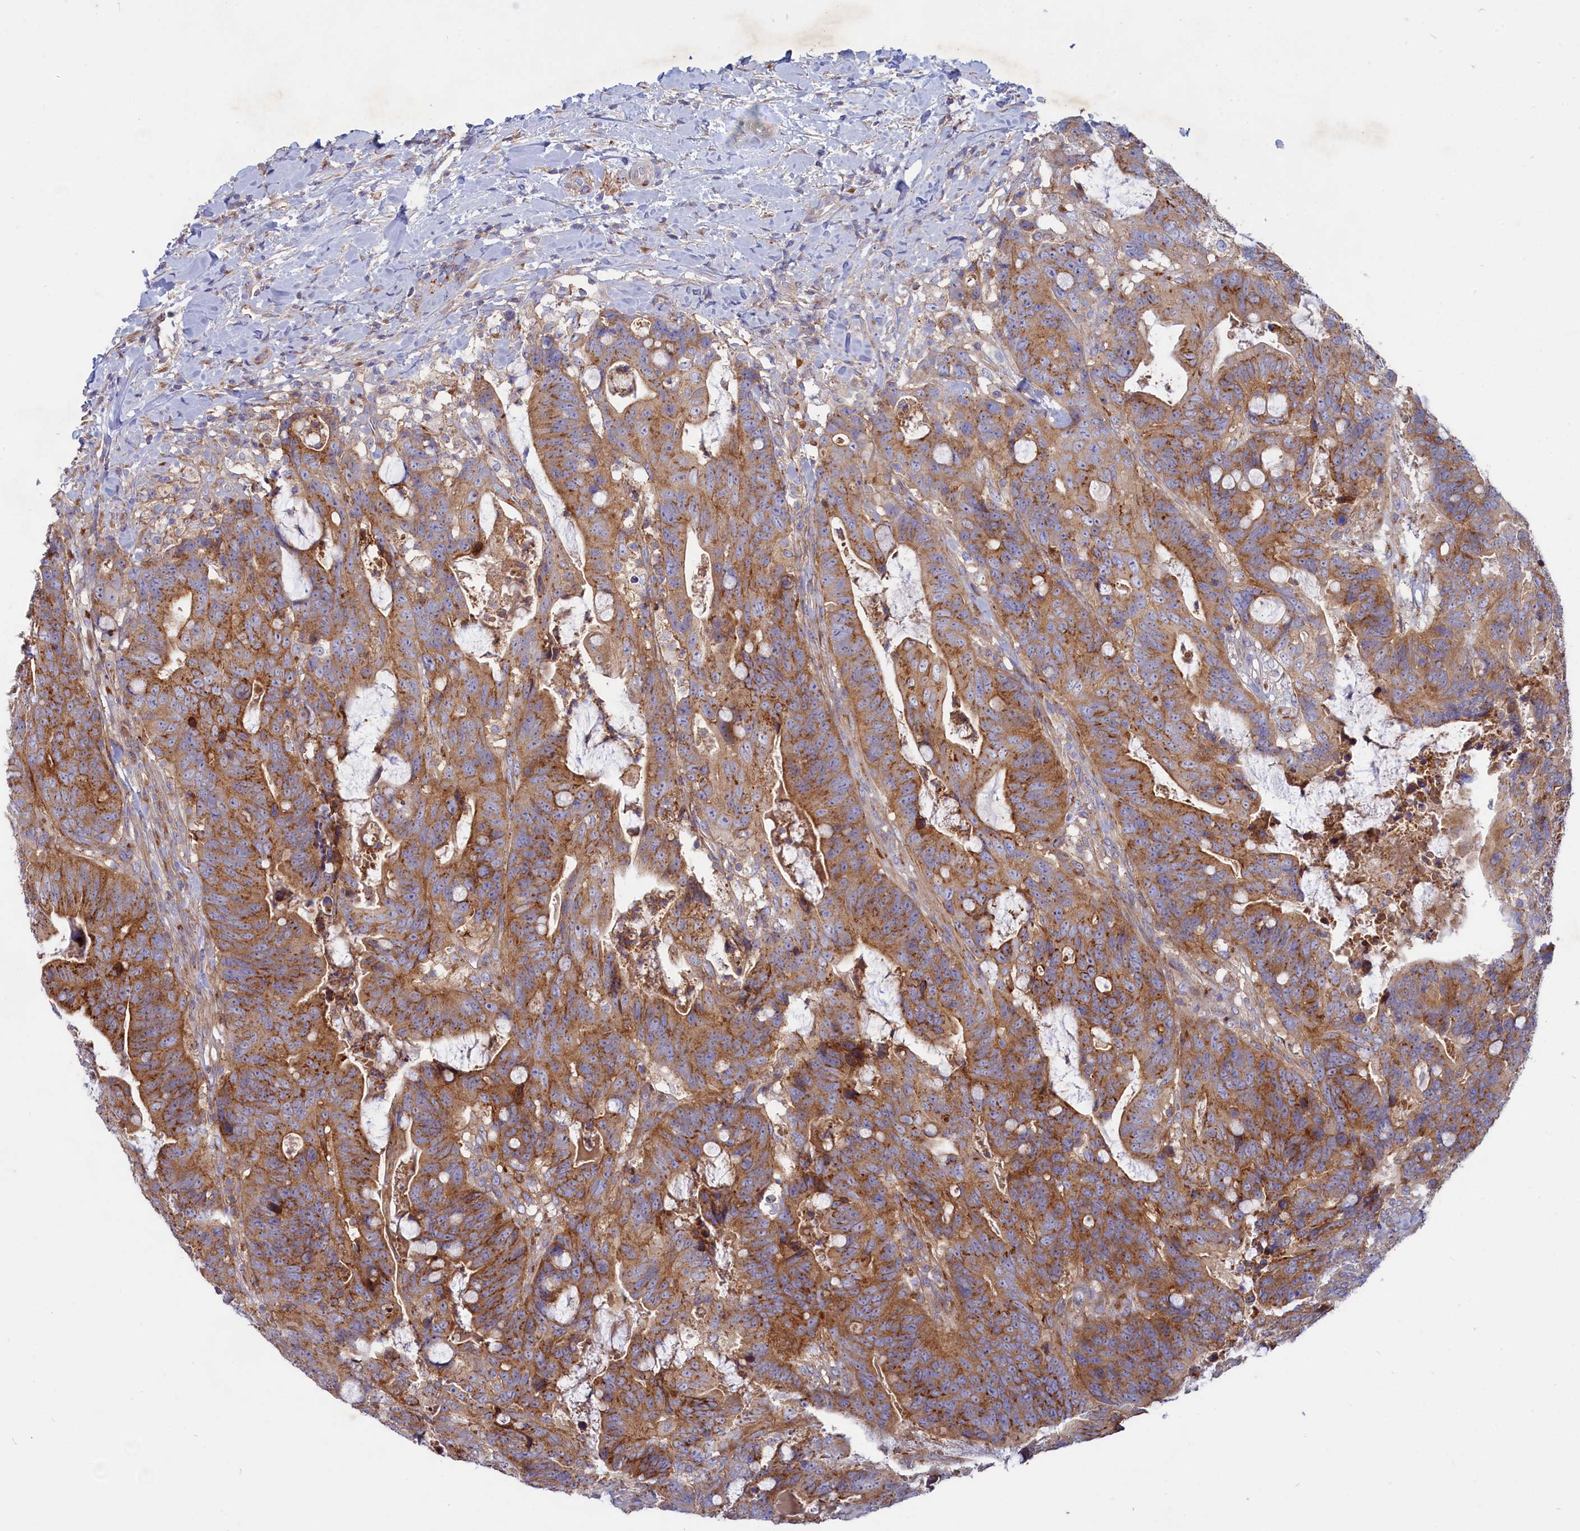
{"staining": {"intensity": "strong", "quantity": ">75%", "location": "cytoplasmic/membranous"}, "tissue": "colorectal cancer", "cell_type": "Tumor cells", "image_type": "cancer", "snomed": [{"axis": "morphology", "description": "Adenocarcinoma, NOS"}, {"axis": "topography", "description": "Colon"}], "caption": "Immunohistochemistry image of neoplastic tissue: human colorectal adenocarcinoma stained using immunohistochemistry demonstrates high levels of strong protein expression localized specifically in the cytoplasmic/membranous of tumor cells, appearing as a cytoplasmic/membranous brown color.", "gene": "SCAMP4", "patient": {"sex": "female", "age": 82}}